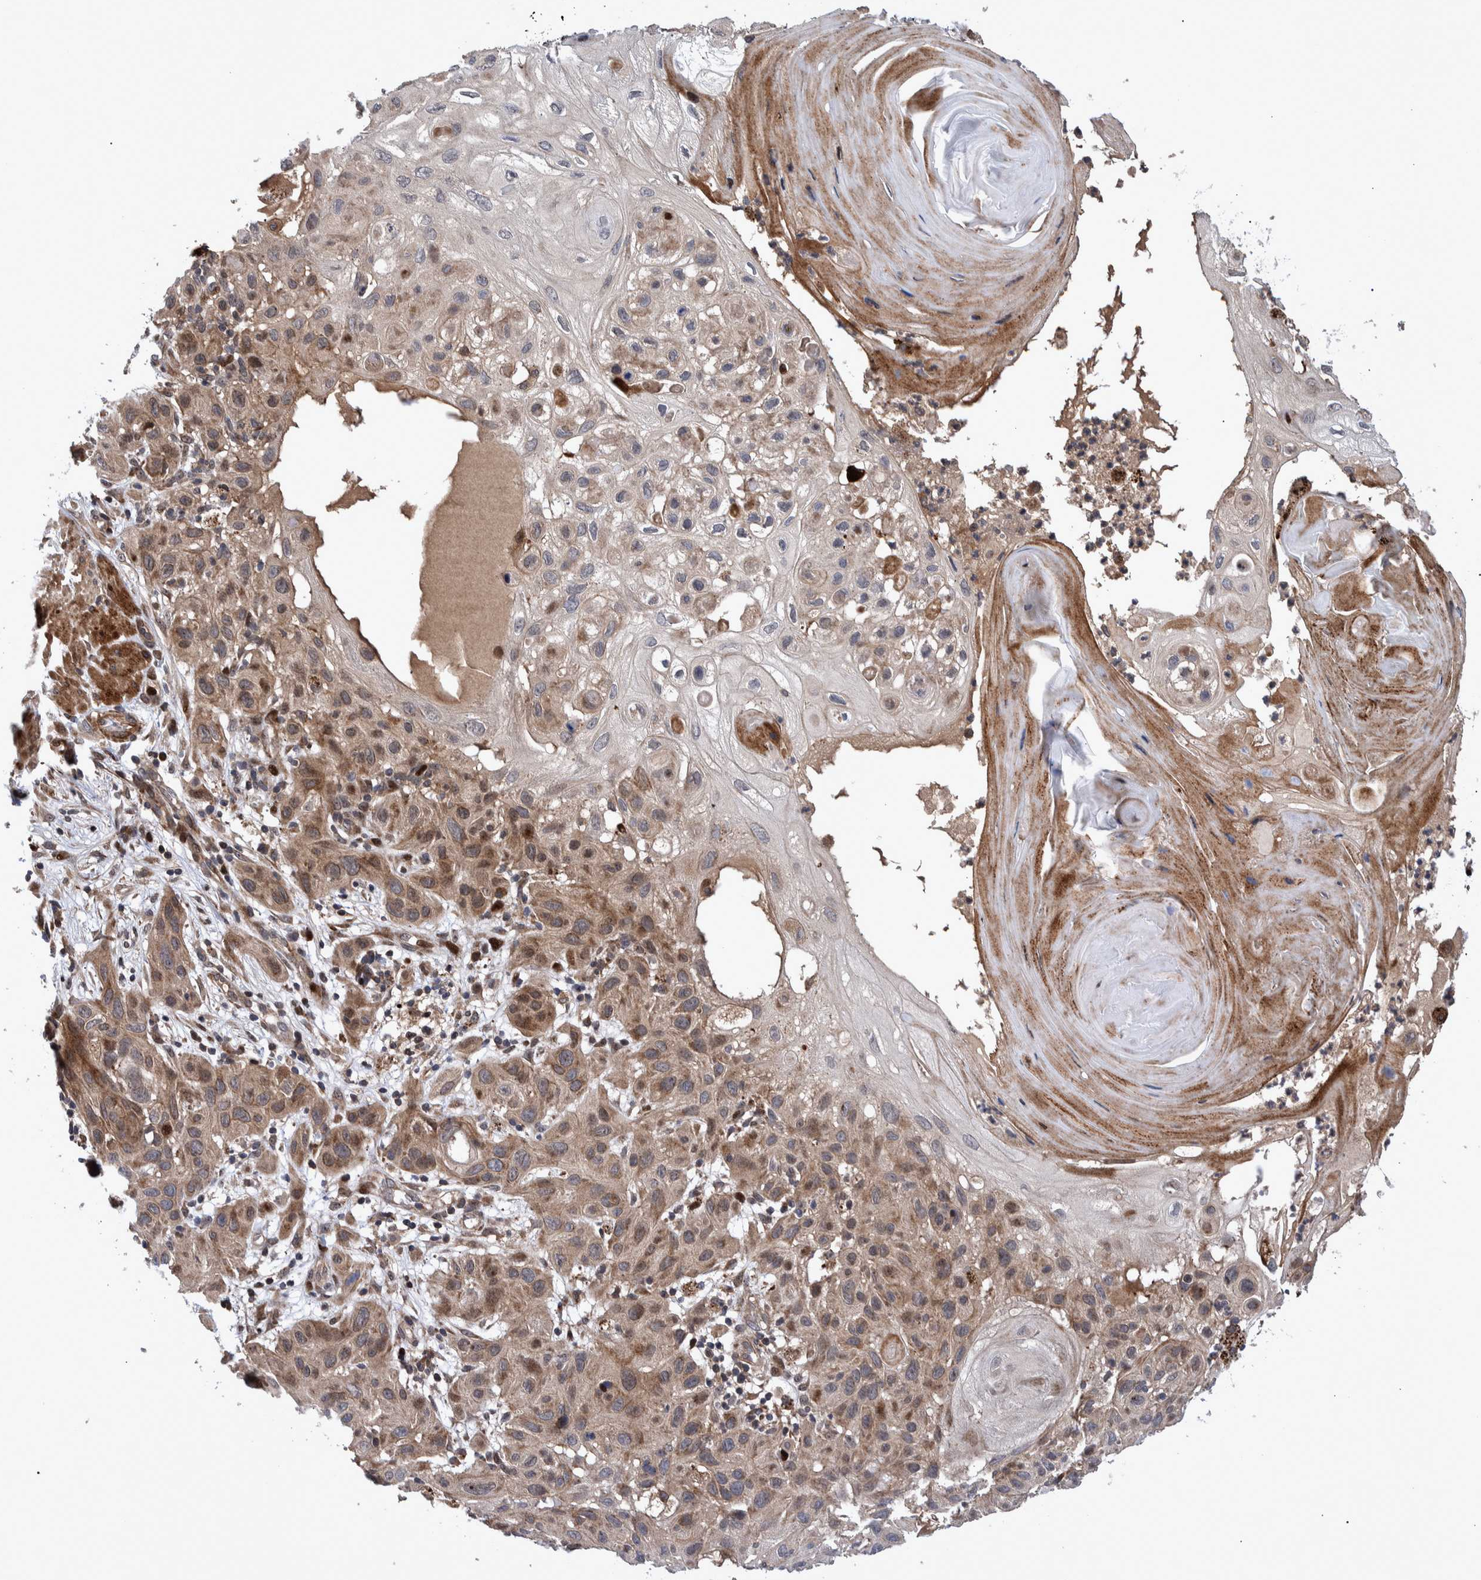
{"staining": {"intensity": "weak", "quantity": ">75%", "location": "cytoplasmic/membranous"}, "tissue": "skin cancer", "cell_type": "Tumor cells", "image_type": "cancer", "snomed": [{"axis": "morphology", "description": "Squamous cell carcinoma, NOS"}, {"axis": "topography", "description": "Skin"}], "caption": "This micrograph exhibits IHC staining of skin cancer, with low weak cytoplasmic/membranous expression in about >75% of tumor cells.", "gene": "SHISA6", "patient": {"sex": "female", "age": 96}}